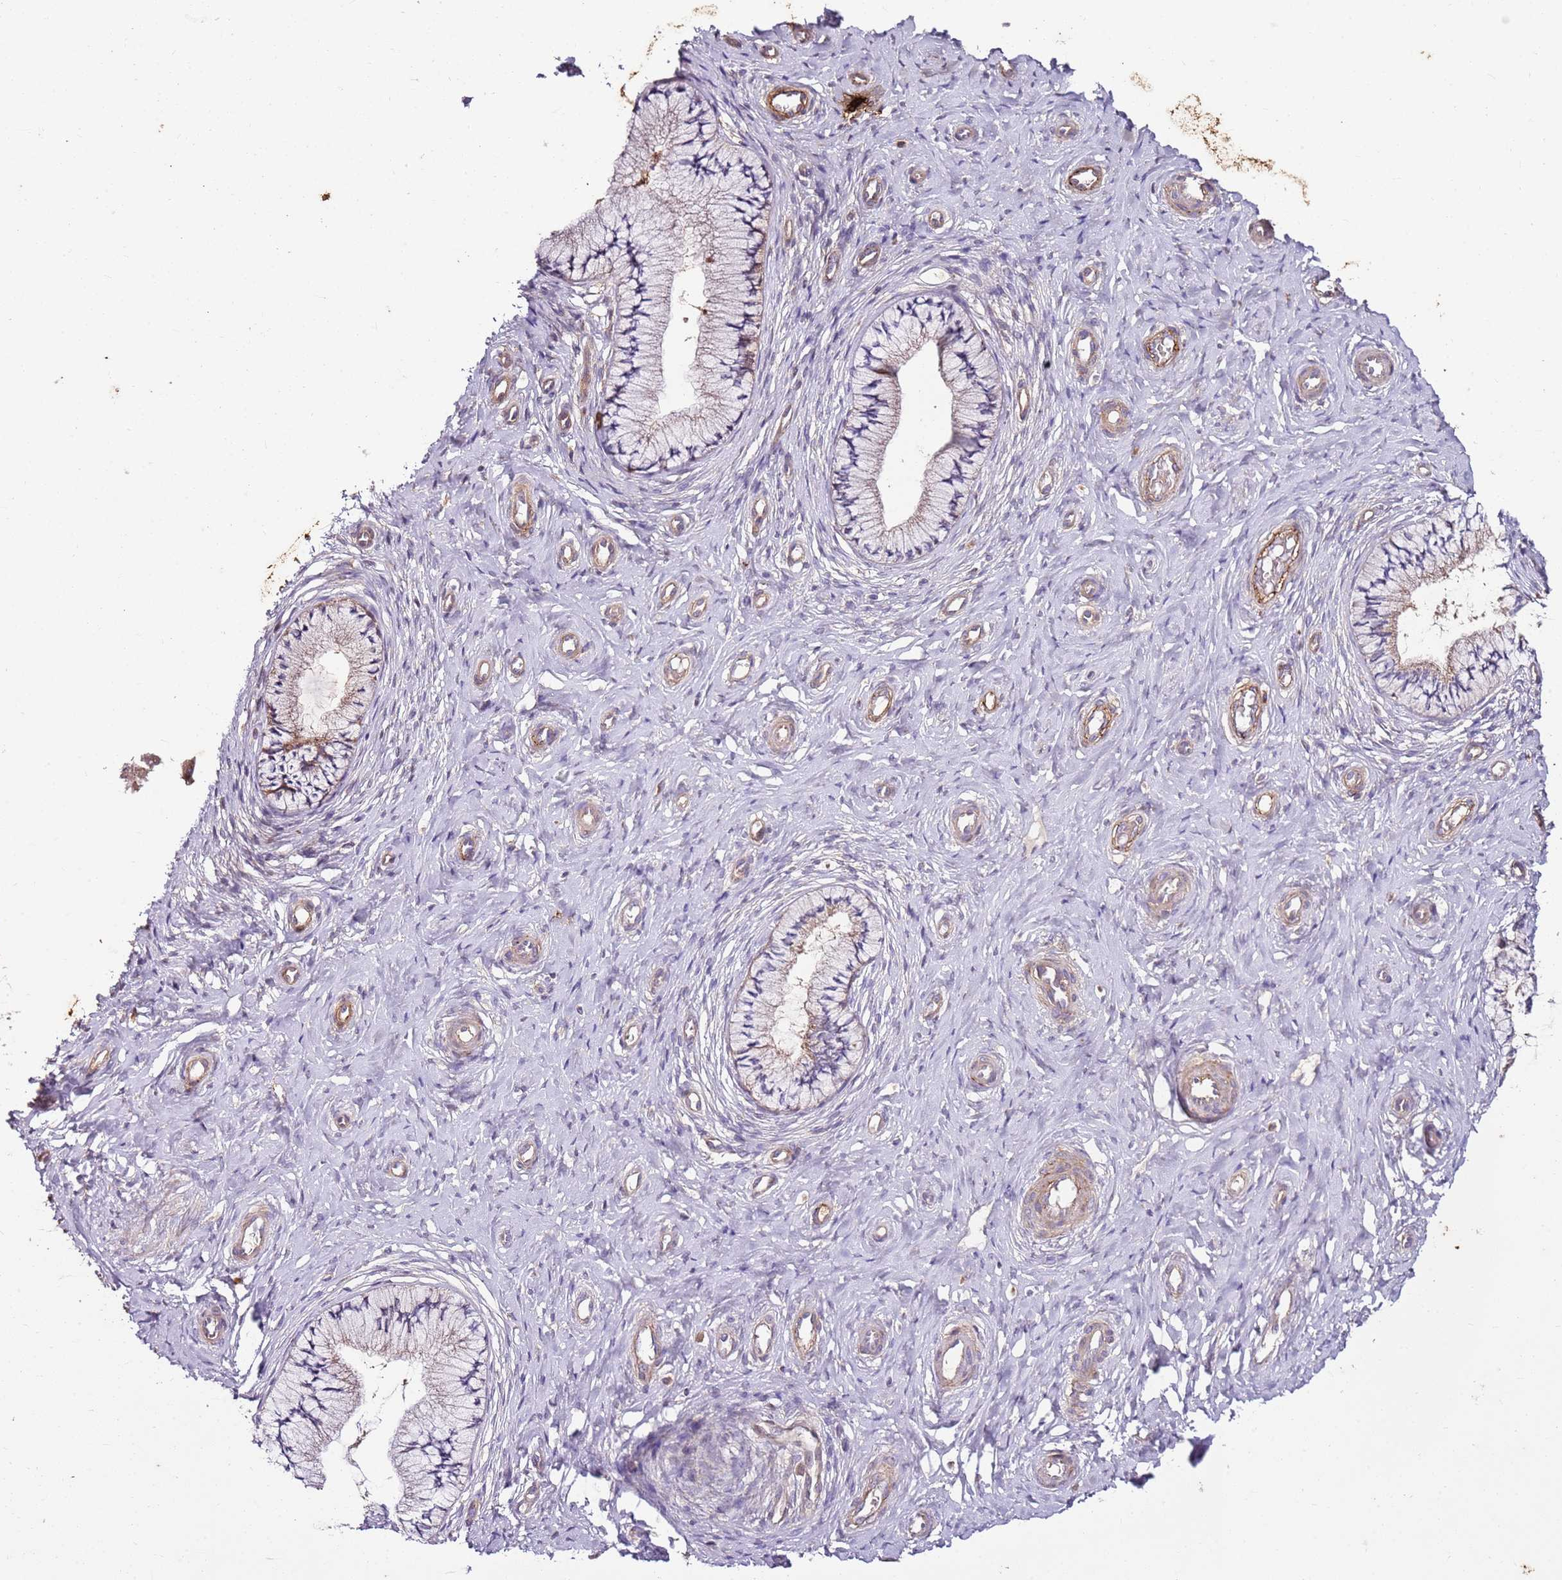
{"staining": {"intensity": "weak", "quantity": "25%-75%", "location": "cytoplasmic/membranous"}, "tissue": "cervix", "cell_type": "Glandular cells", "image_type": "normal", "snomed": [{"axis": "morphology", "description": "Normal tissue, NOS"}, {"axis": "topography", "description": "Cervix"}], "caption": "Benign cervix was stained to show a protein in brown. There is low levels of weak cytoplasmic/membranous expression in about 25%-75% of glandular cells. The staining was performed using DAB, with brown indicating positive protein expression. Nuclei are stained blue with hematoxylin.", "gene": "KRTAP21", "patient": {"sex": "female", "age": 36}}